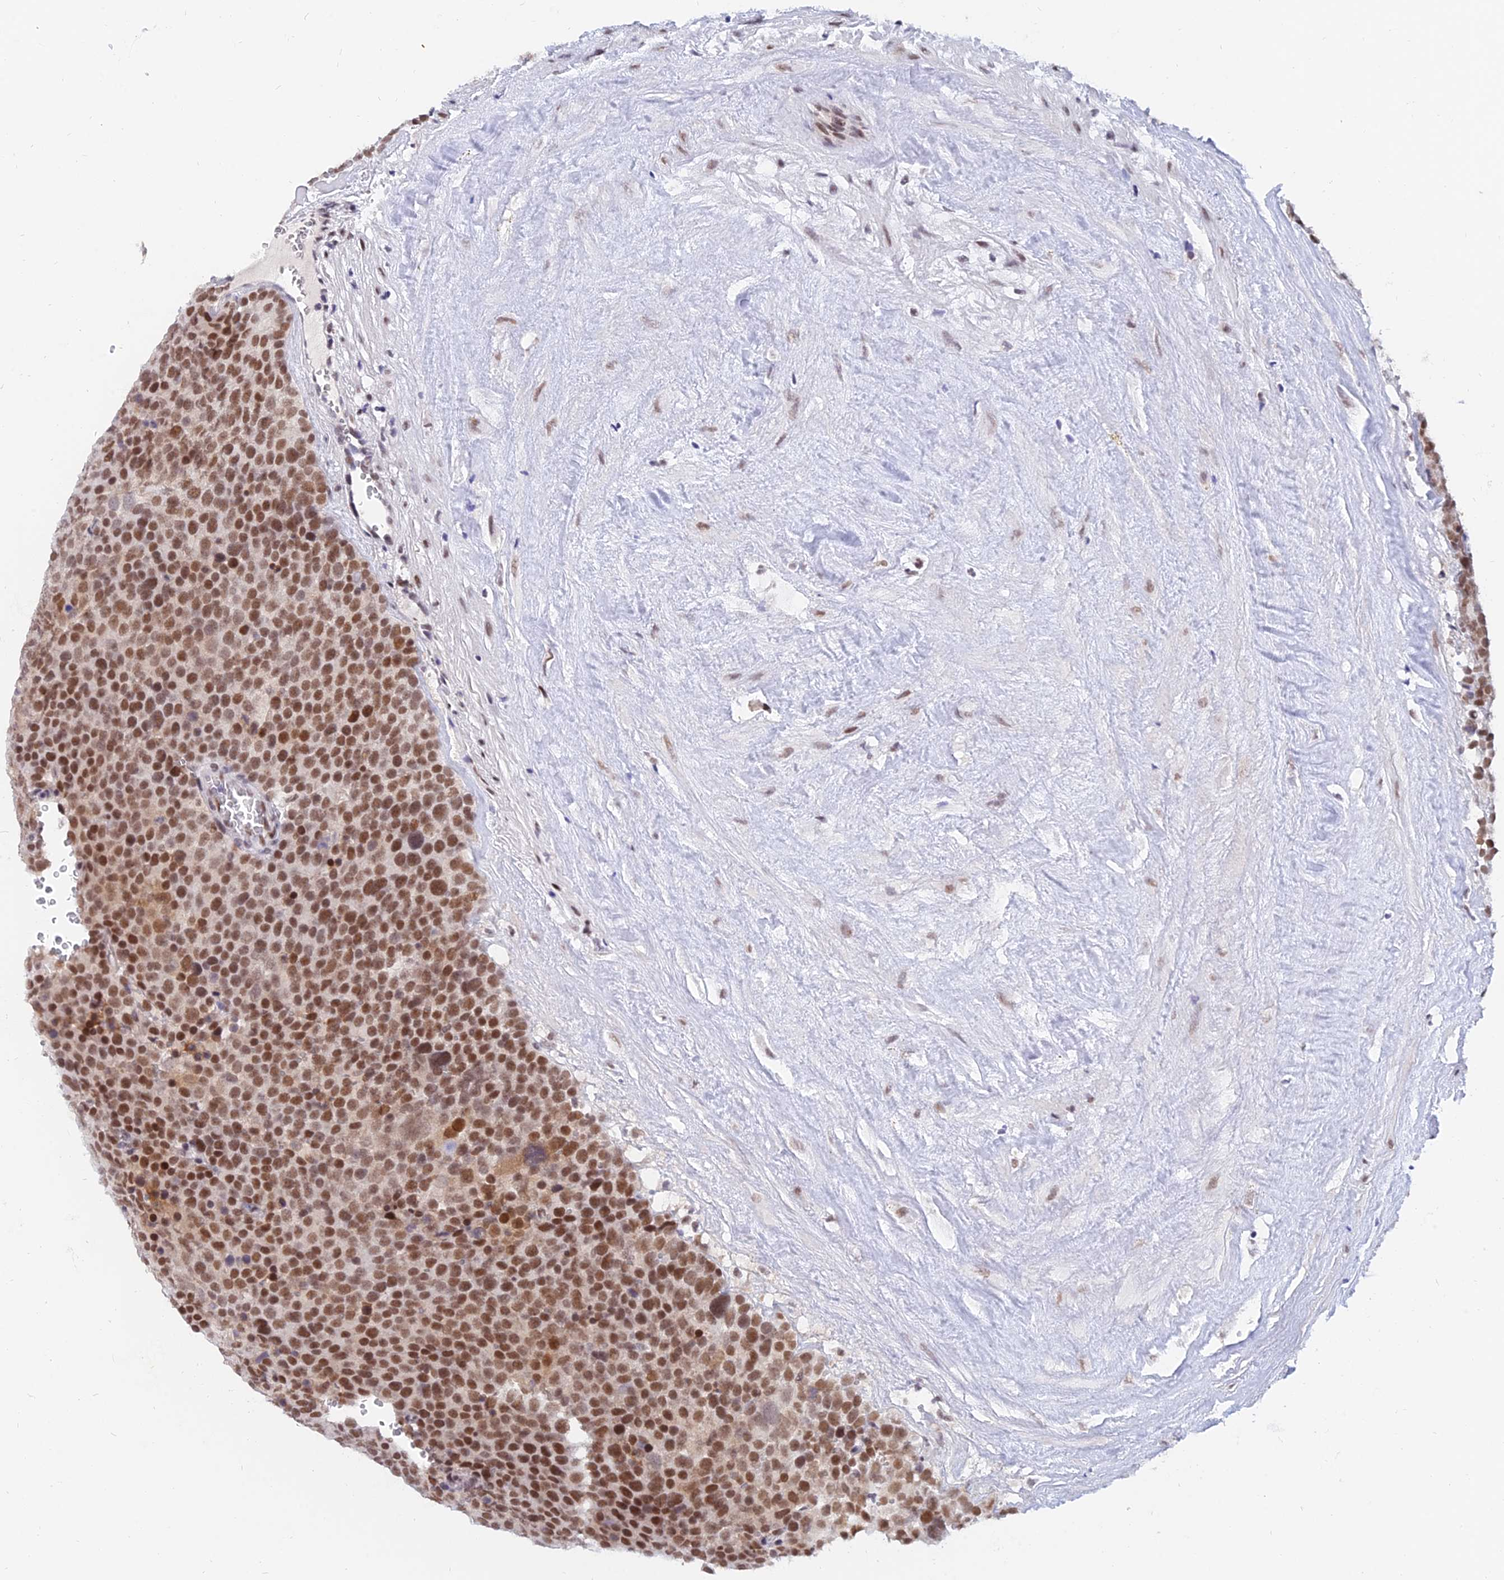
{"staining": {"intensity": "moderate", "quantity": ">75%", "location": "nuclear"}, "tissue": "testis cancer", "cell_type": "Tumor cells", "image_type": "cancer", "snomed": [{"axis": "morphology", "description": "Seminoma, NOS"}, {"axis": "topography", "description": "Testis"}], "caption": "Human testis seminoma stained with a protein marker displays moderate staining in tumor cells.", "gene": "DPY30", "patient": {"sex": "male", "age": 71}}